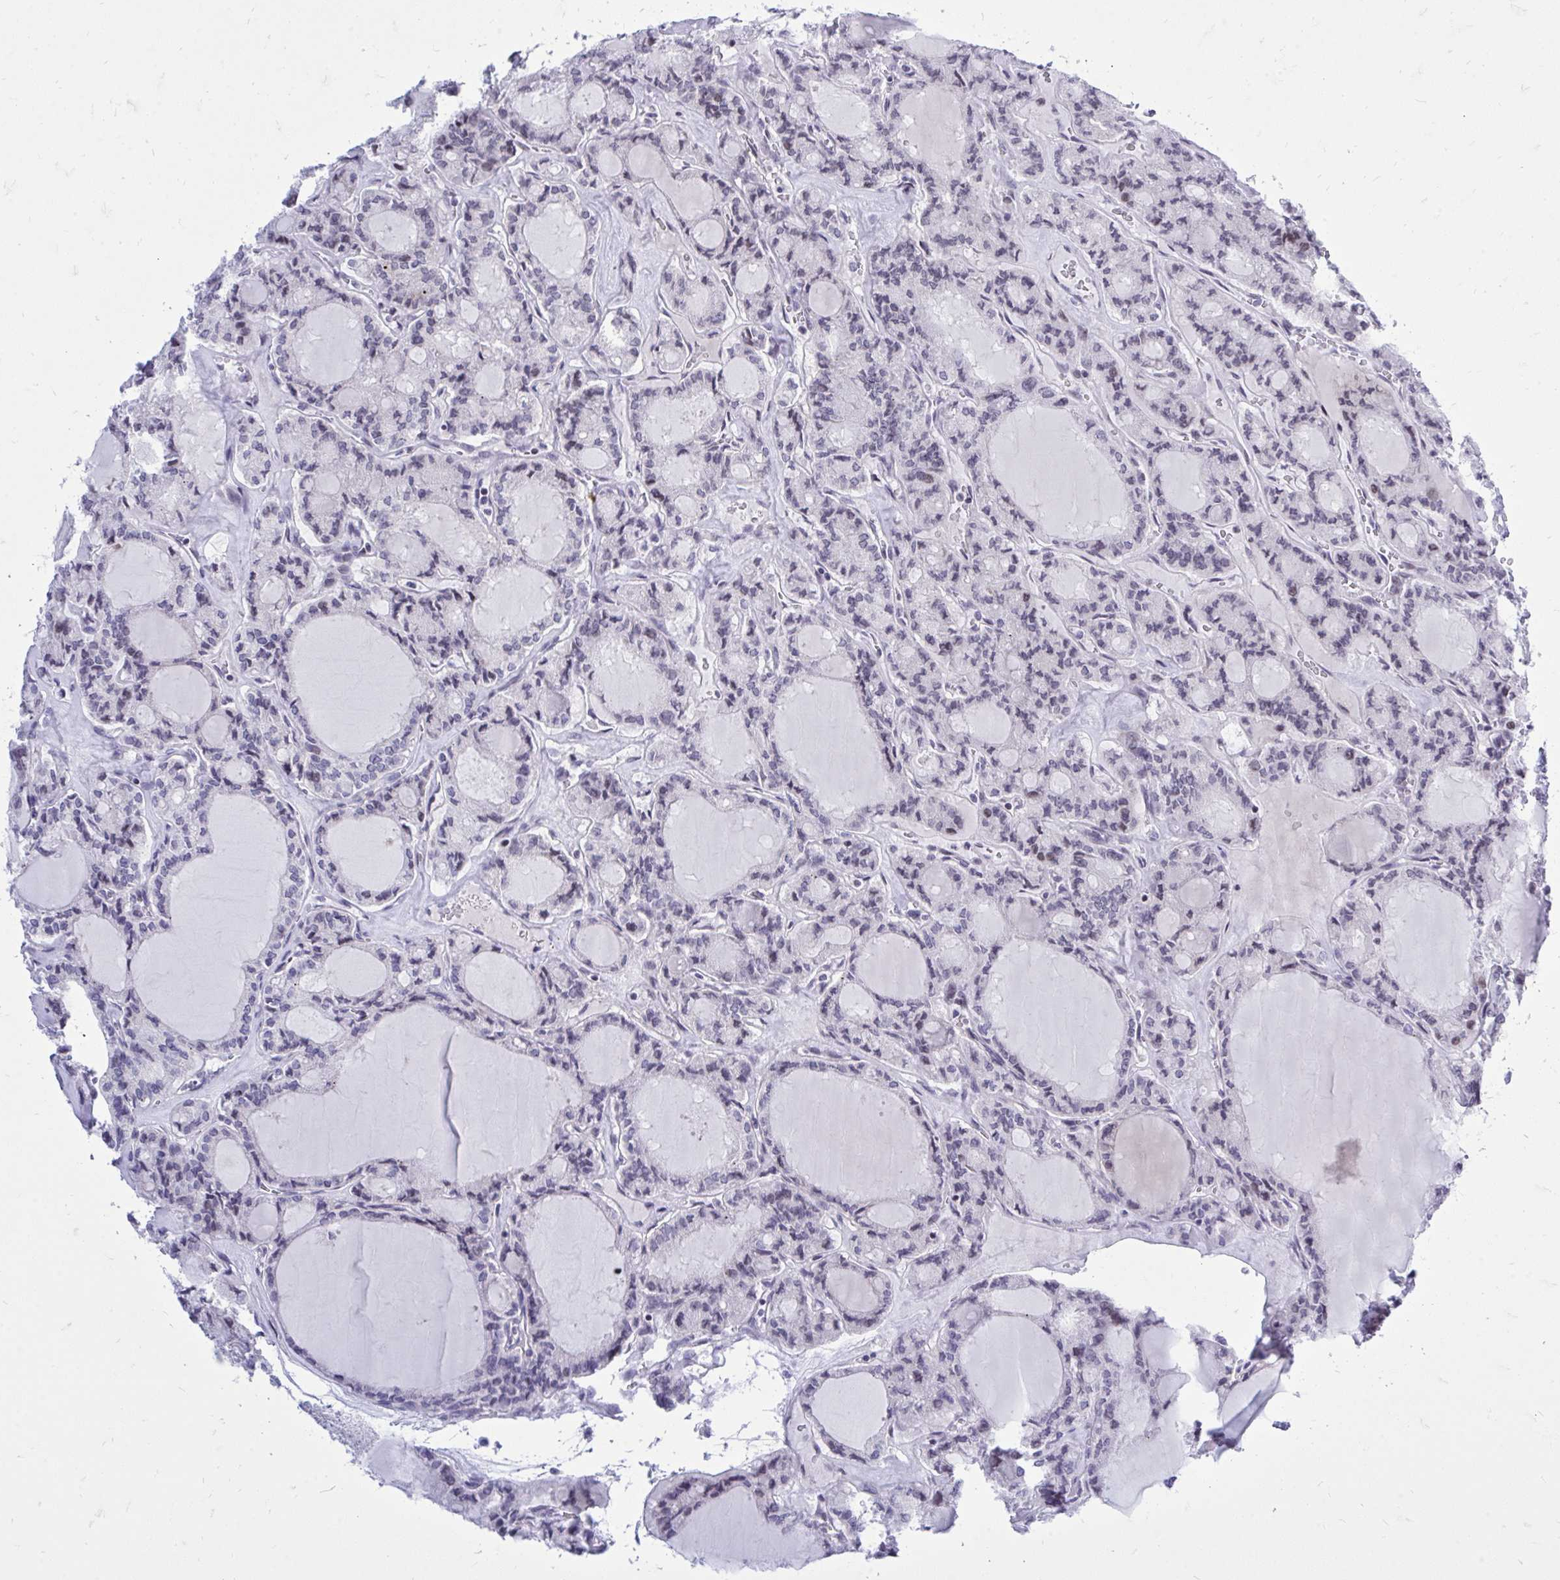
{"staining": {"intensity": "negative", "quantity": "none", "location": "none"}, "tissue": "thyroid cancer", "cell_type": "Tumor cells", "image_type": "cancer", "snomed": [{"axis": "morphology", "description": "Papillary adenocarcinoma, NOS"}, {"axis": "topography", "description": "Thyroid gland"}], "caption": "High magnification brightfield microscopy of papillary adenocarcinoma (thyroid) stained with DAB (brown) and counterstained with hematoxylin (blue): tumor cells show no significant staining.", "gene": "GABRA1", "patient": {"sex": "male", "age": 87}}